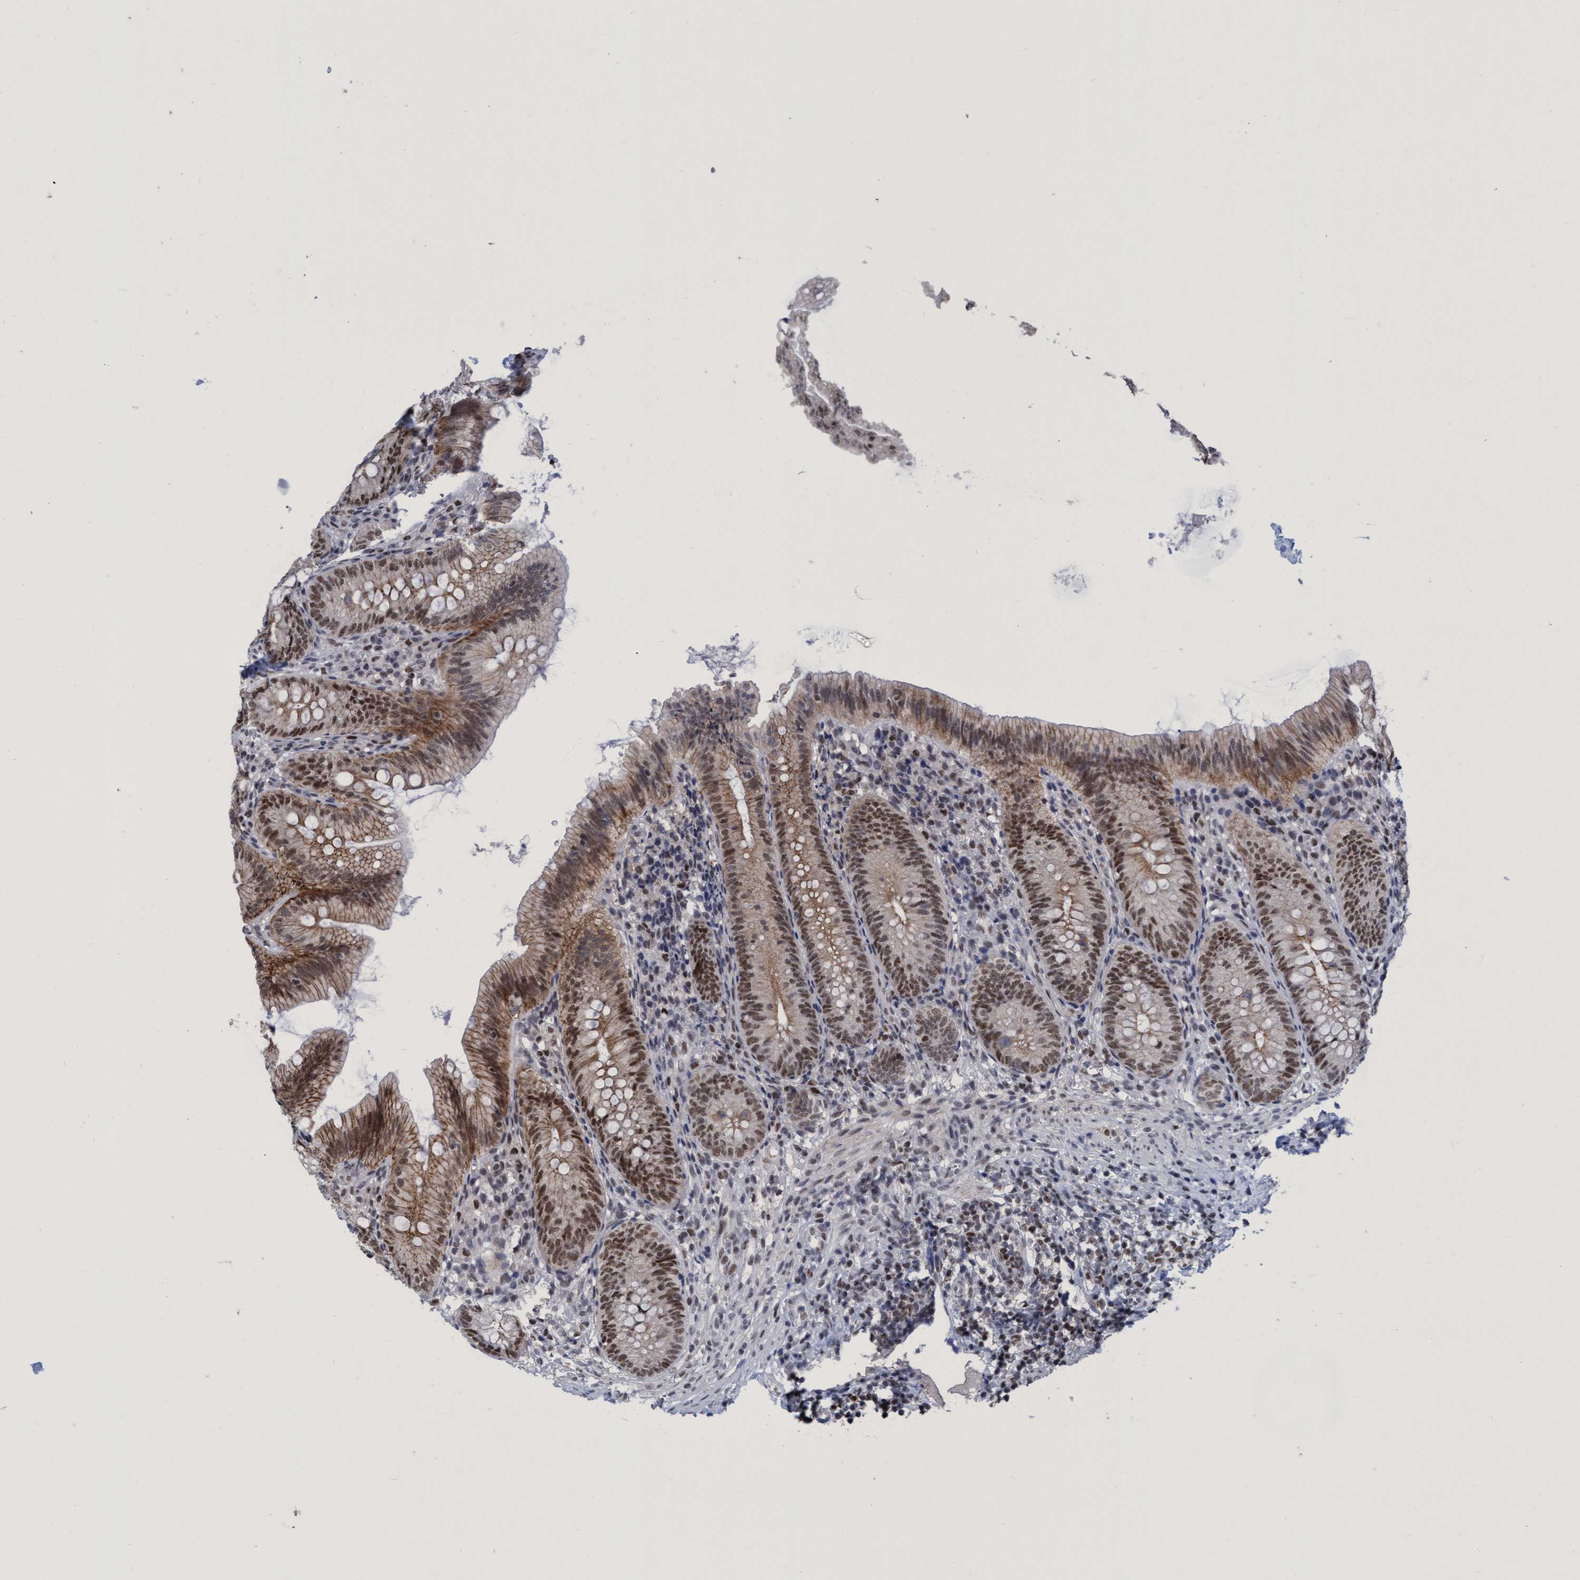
{"staining": {"intensity": "moderate", "quantity": ">75%", "location": "nuclear"}, "tissue": "appendix", "cell_type": "Glandular cells", "image_type": "normal", "snomed": [{"axis": "morphology", "description": "Normal tissue, NOS"}, {"axis": "topography", "description": "Appendix"}], "caption": "The histopathology image exhibits immunohistochemical staining of normal appendix. There is moderate nuclear positivity is appreciated in about >75% of glandular cells.", "gene": "C9orf78", "patient": {"sex": "male", "age": 1}}